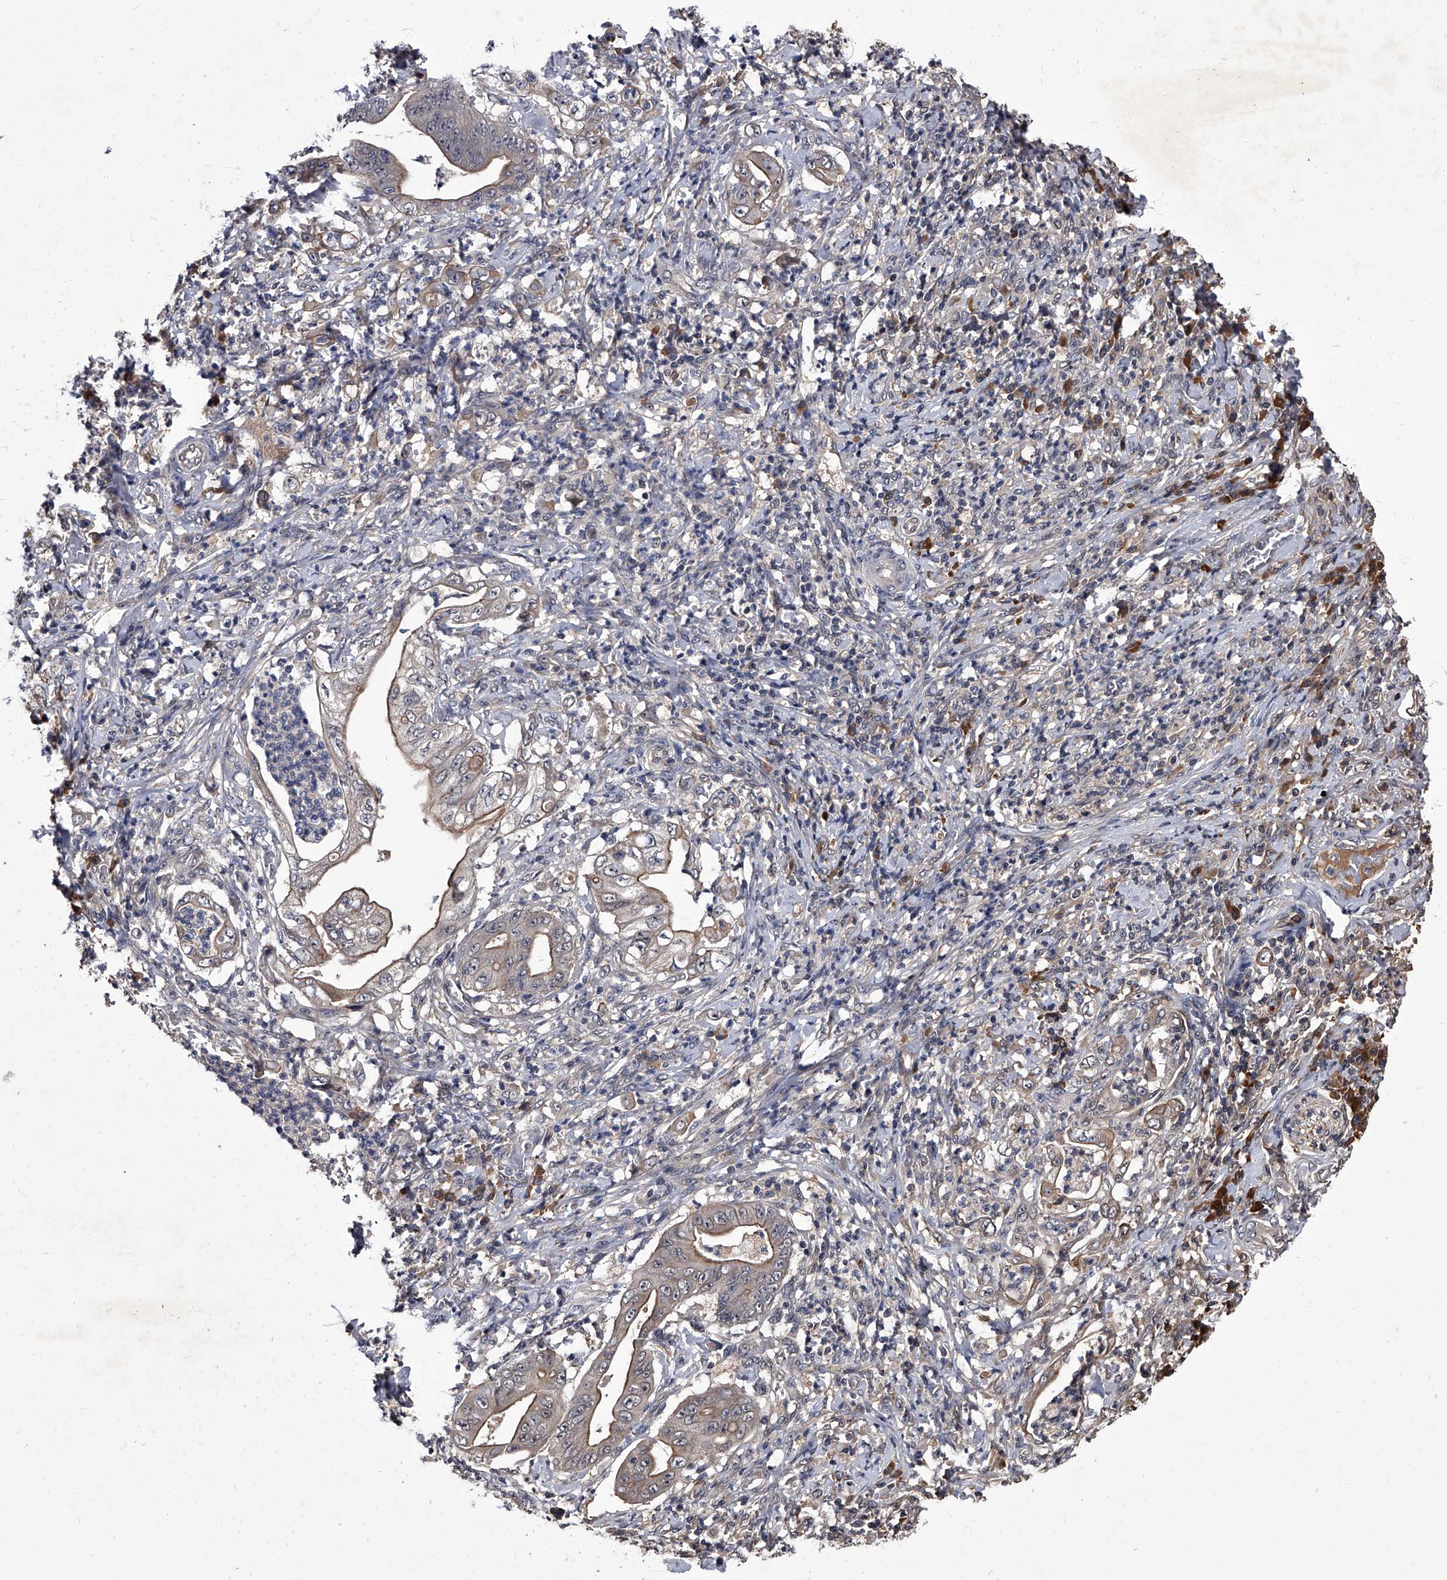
{"staining": {"intensity": "moderate", "quantity": "25%-75%", "location": "cytoplasmic/membranous"}, "tissue": "stomach cancer", "cell_type": "Tumor cells", "image_type": "cancer", "snomed": [{"axis": "morphology", "description": "Adenocarcinoma, NOS"}, {"axis": "topography", "description": "Stomach"}], "caption": "IHC (DAB (3,3'-diaminobenzidine)) staining of stomach cancer (adenocarcinoma) demonstrates moderate cytoplasmic/membranous protein staining in approximately 25%-75% of tumor cells.", "gene": "SLC18B1", "patient": {"sex": "female", "age": 73}}